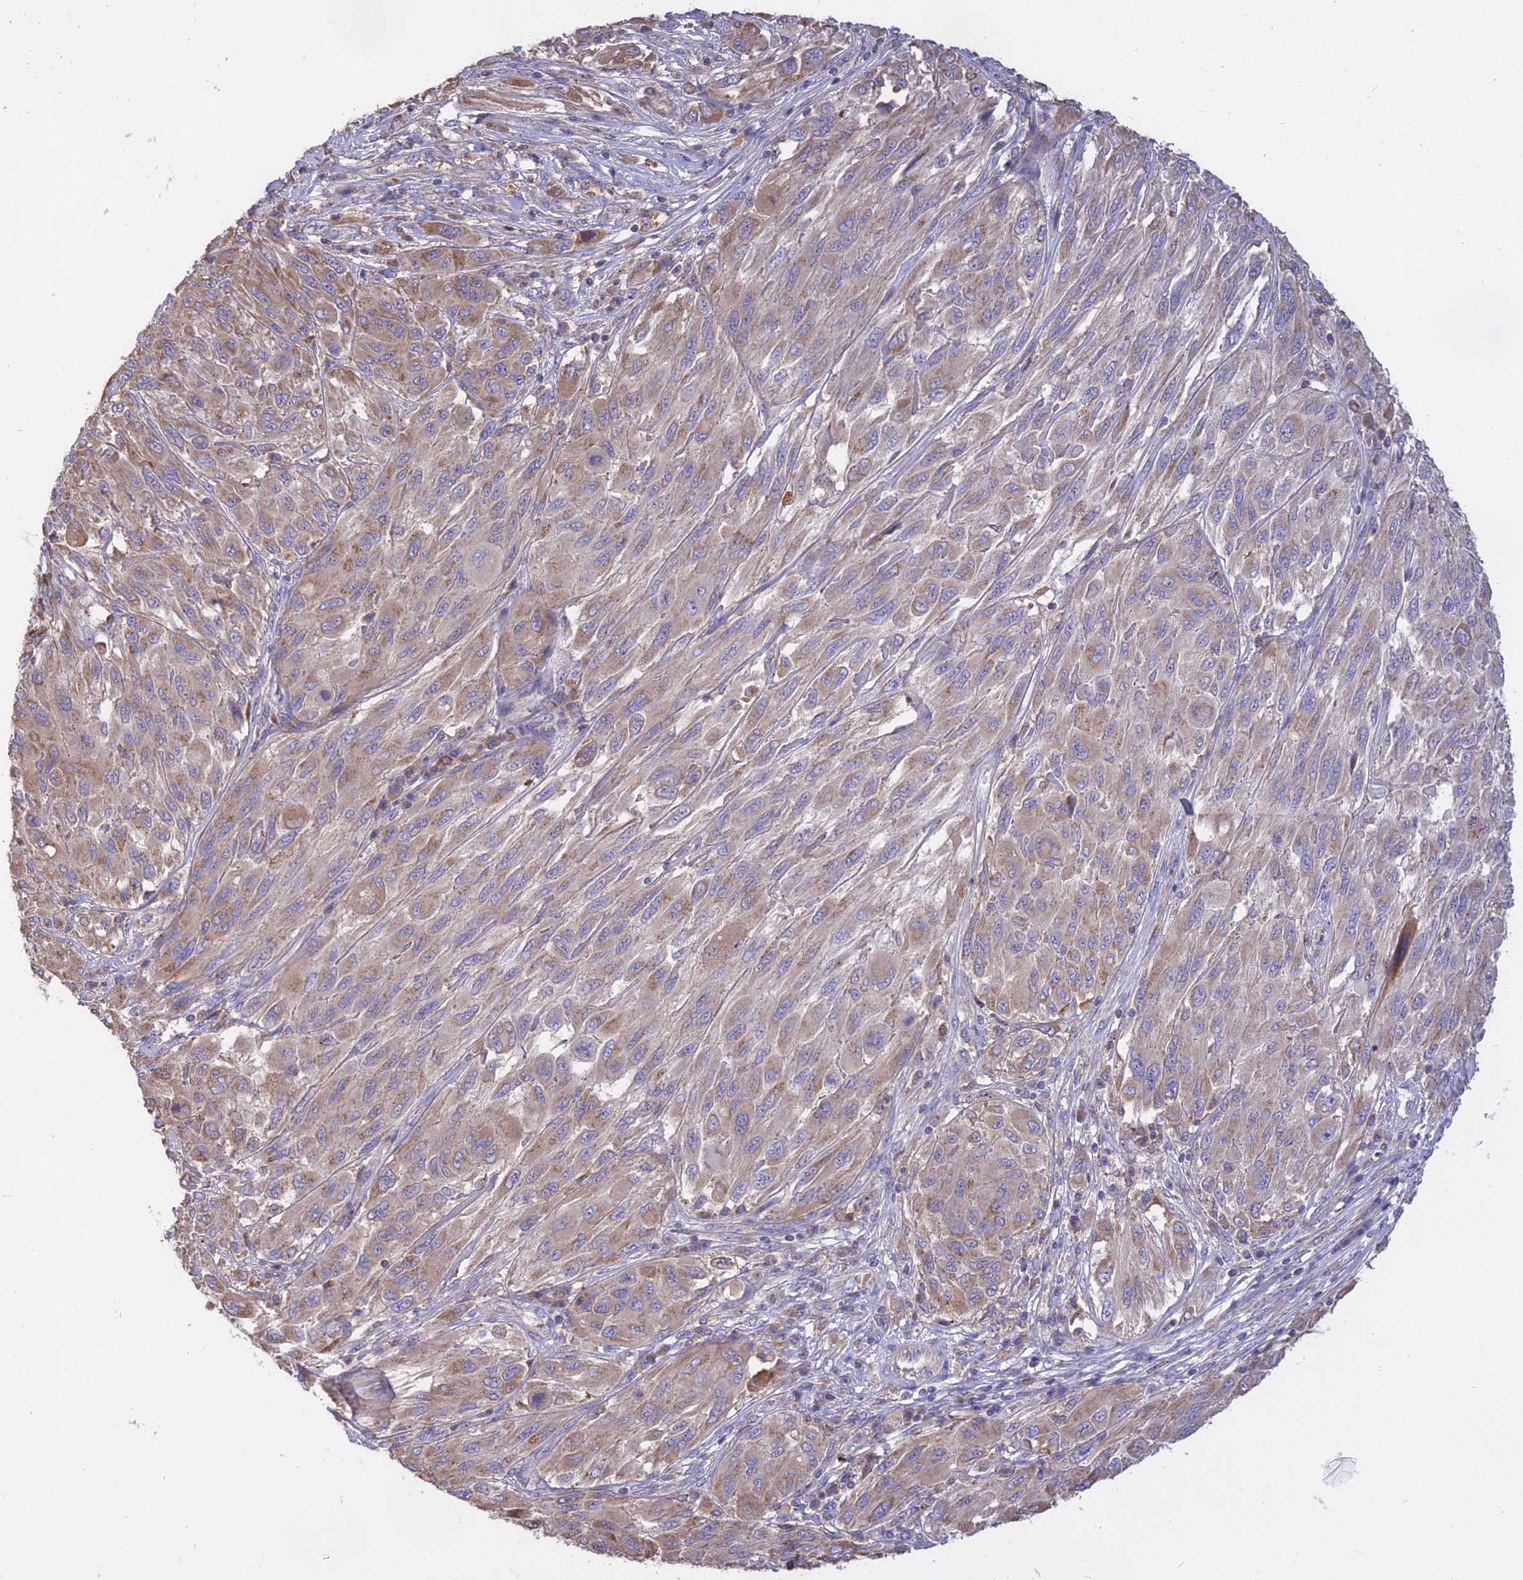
{"staining": {"intensity": "weak", "quantity": "25%-75%", "location": "cytoplasmic/membranous"}, "tissue": "melanoma", "cell_type": "Tumor cells", "image_type": "cancer", "snomed": [{"axis": "morphology", "description": "Malignant melanoma, NOS"}, {"axis": "topography", "description": "Skin"}], "caption": "About 25%-75% of tumor cells in human malignant melanoma demonstrate weak cytoplasmic/membranous protein staining as visualized by brown immunohistochemical staining.", "gene": "NUDT8", "patient": {"sex": "female", "age": 91}}